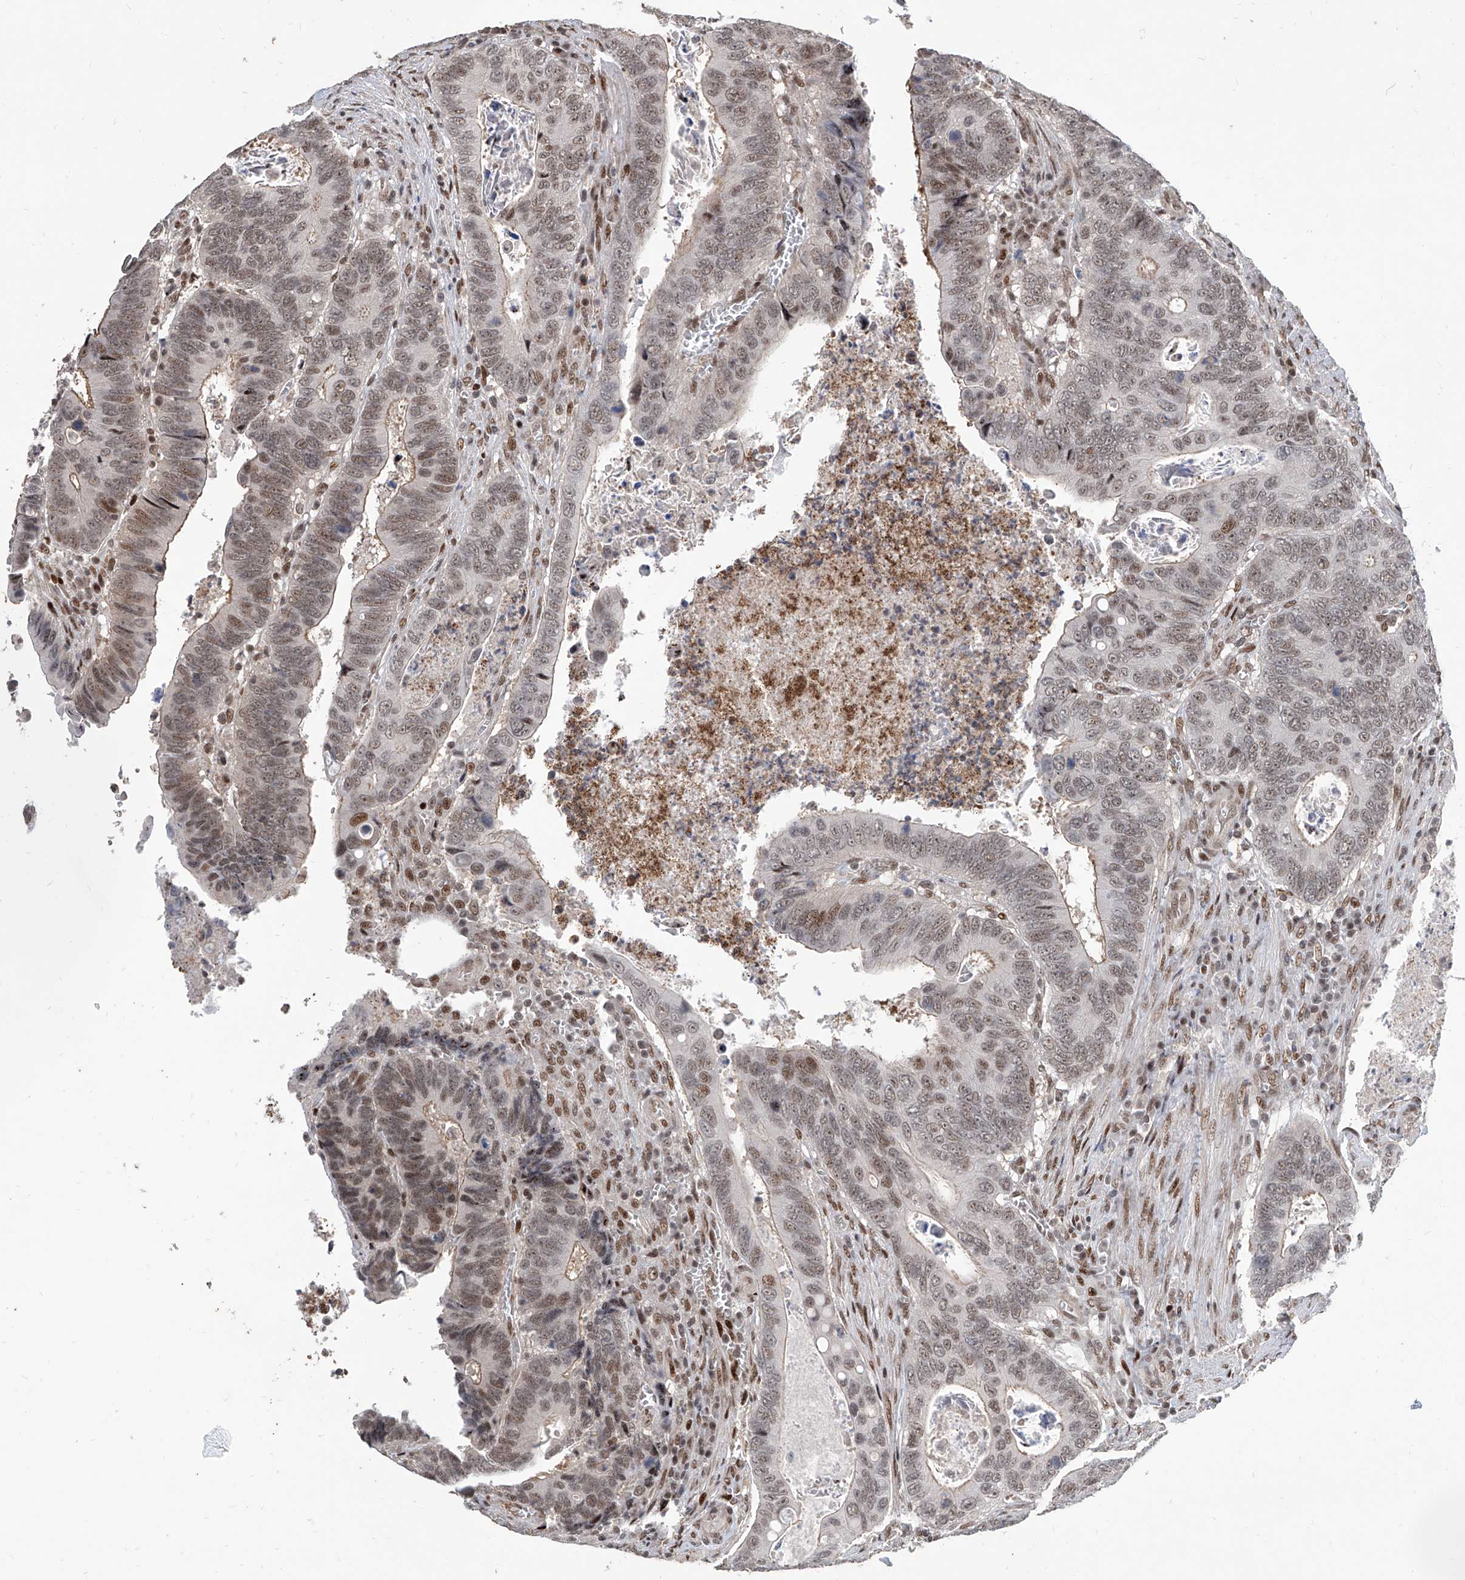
{"staining": {"intensity": "moderate", "quantity": ">75%", "location": "nuclear"}, "tissue": "colorectal cancer", "cell_type": "Tumor cells", "image_type": "cancer", "snomed": [{"axis": "morphology", "description": "Adenocarcinoma, NOS"}, {"axis": "topography", "description": "Colon"}], "caption": "Immunohistochemical staining of colorectal cancer (adenocarcinoma) exhibits medium levels of moderate nuclear expression in approximately >75% of tumor cells.", "gene": "IRF2", "patient": {"sex": "male", "age": 72}}